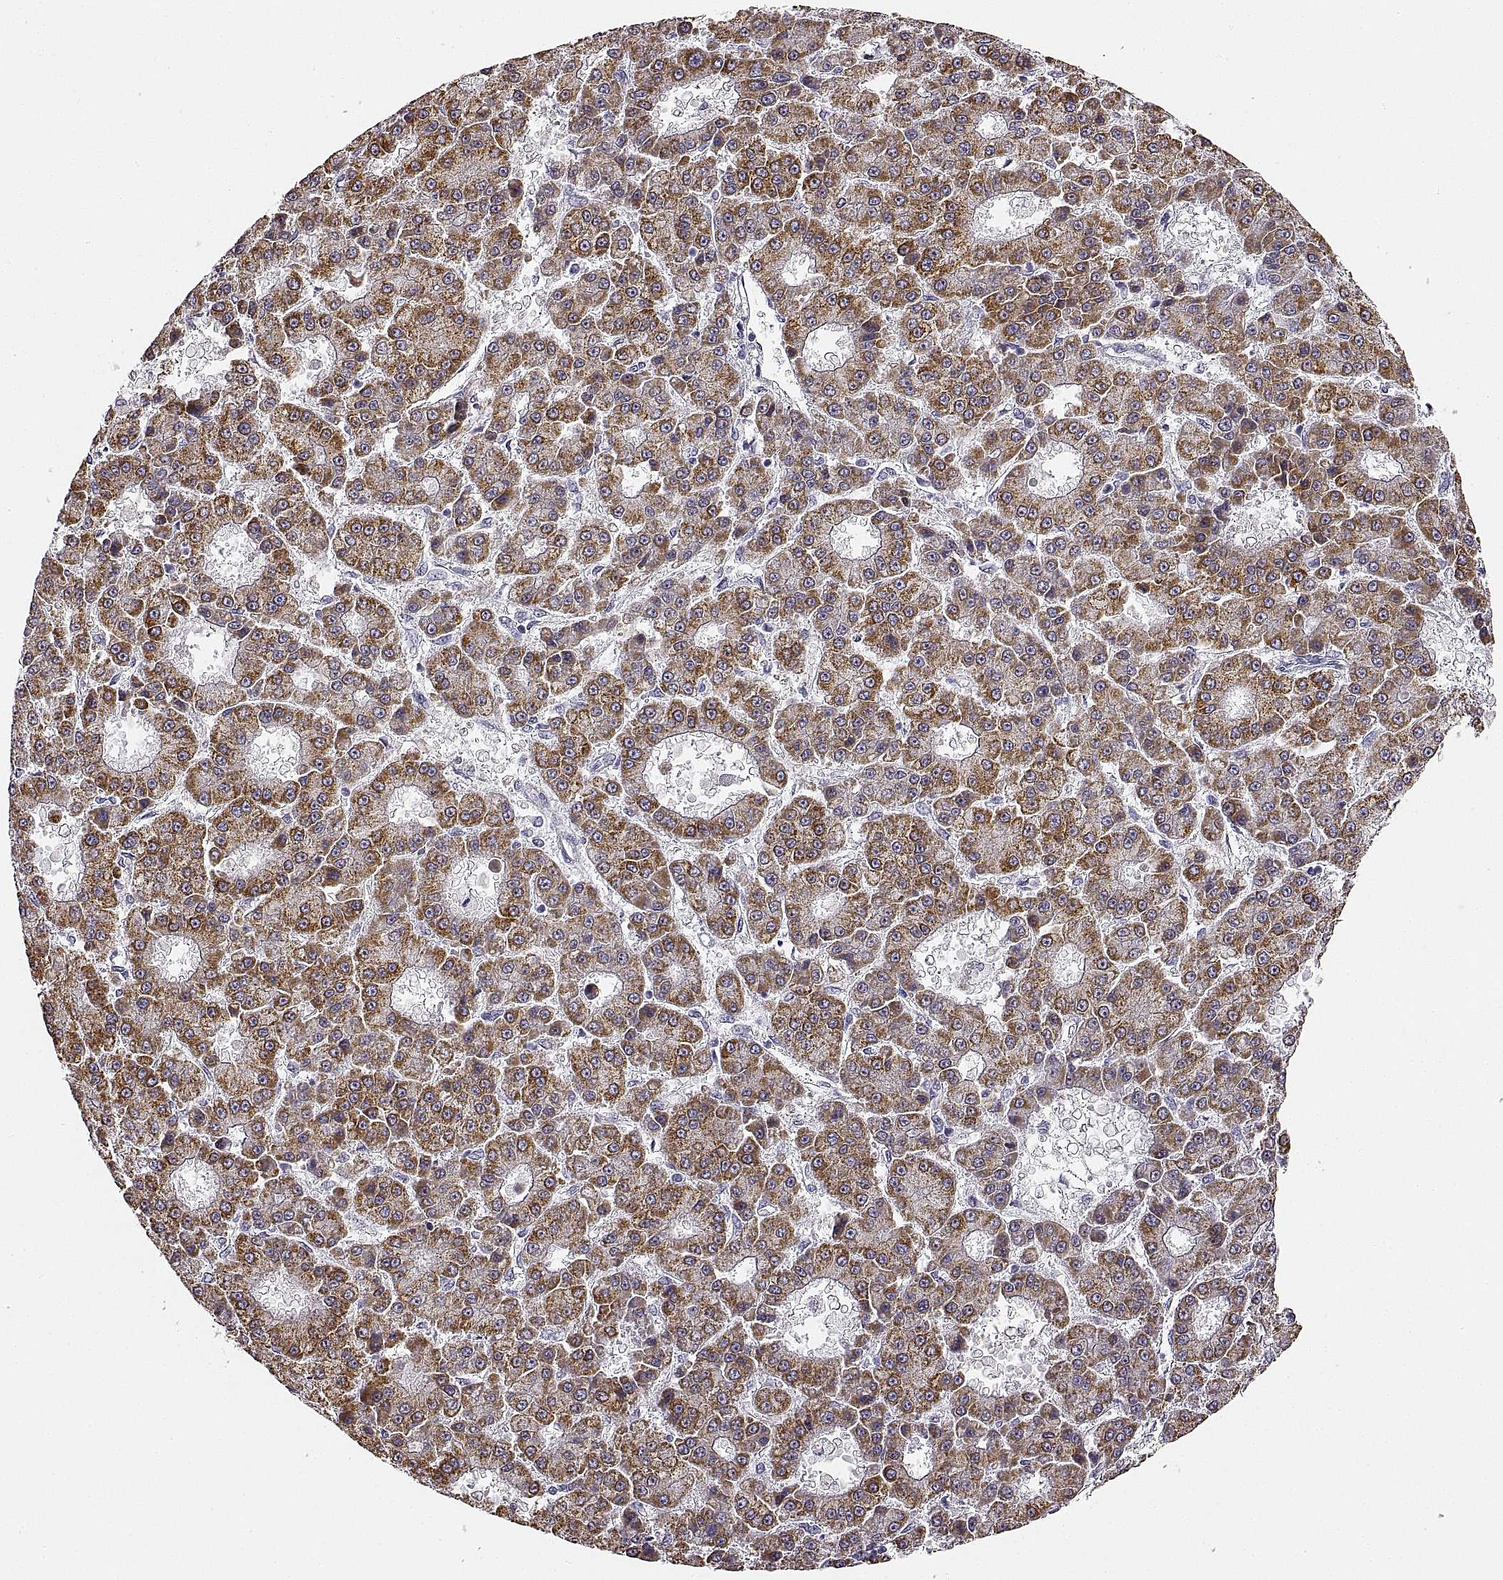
{"staining": {"intensity": "moderate", "quantity": ">75%", "location": "cytoplasmic/membranous"}, "tissue": "liver cancer", "cell_type": "Tumor cells", "image_type": "cancer", "snomed": [{"axis": "morphology", "description": "Carcinoma, Hepatocellular, NOS"}, {"axis": "topography", "description": "Liver"}], "caption": "Liver cancer stained with IHC displays moderate cytoplasmic/membranous expression in about >75% of tumor cells. (IHC, brightfield microscopy, high magnification).", "gene": "RDH13", "patient": {"sex": "male", "age": 70}}